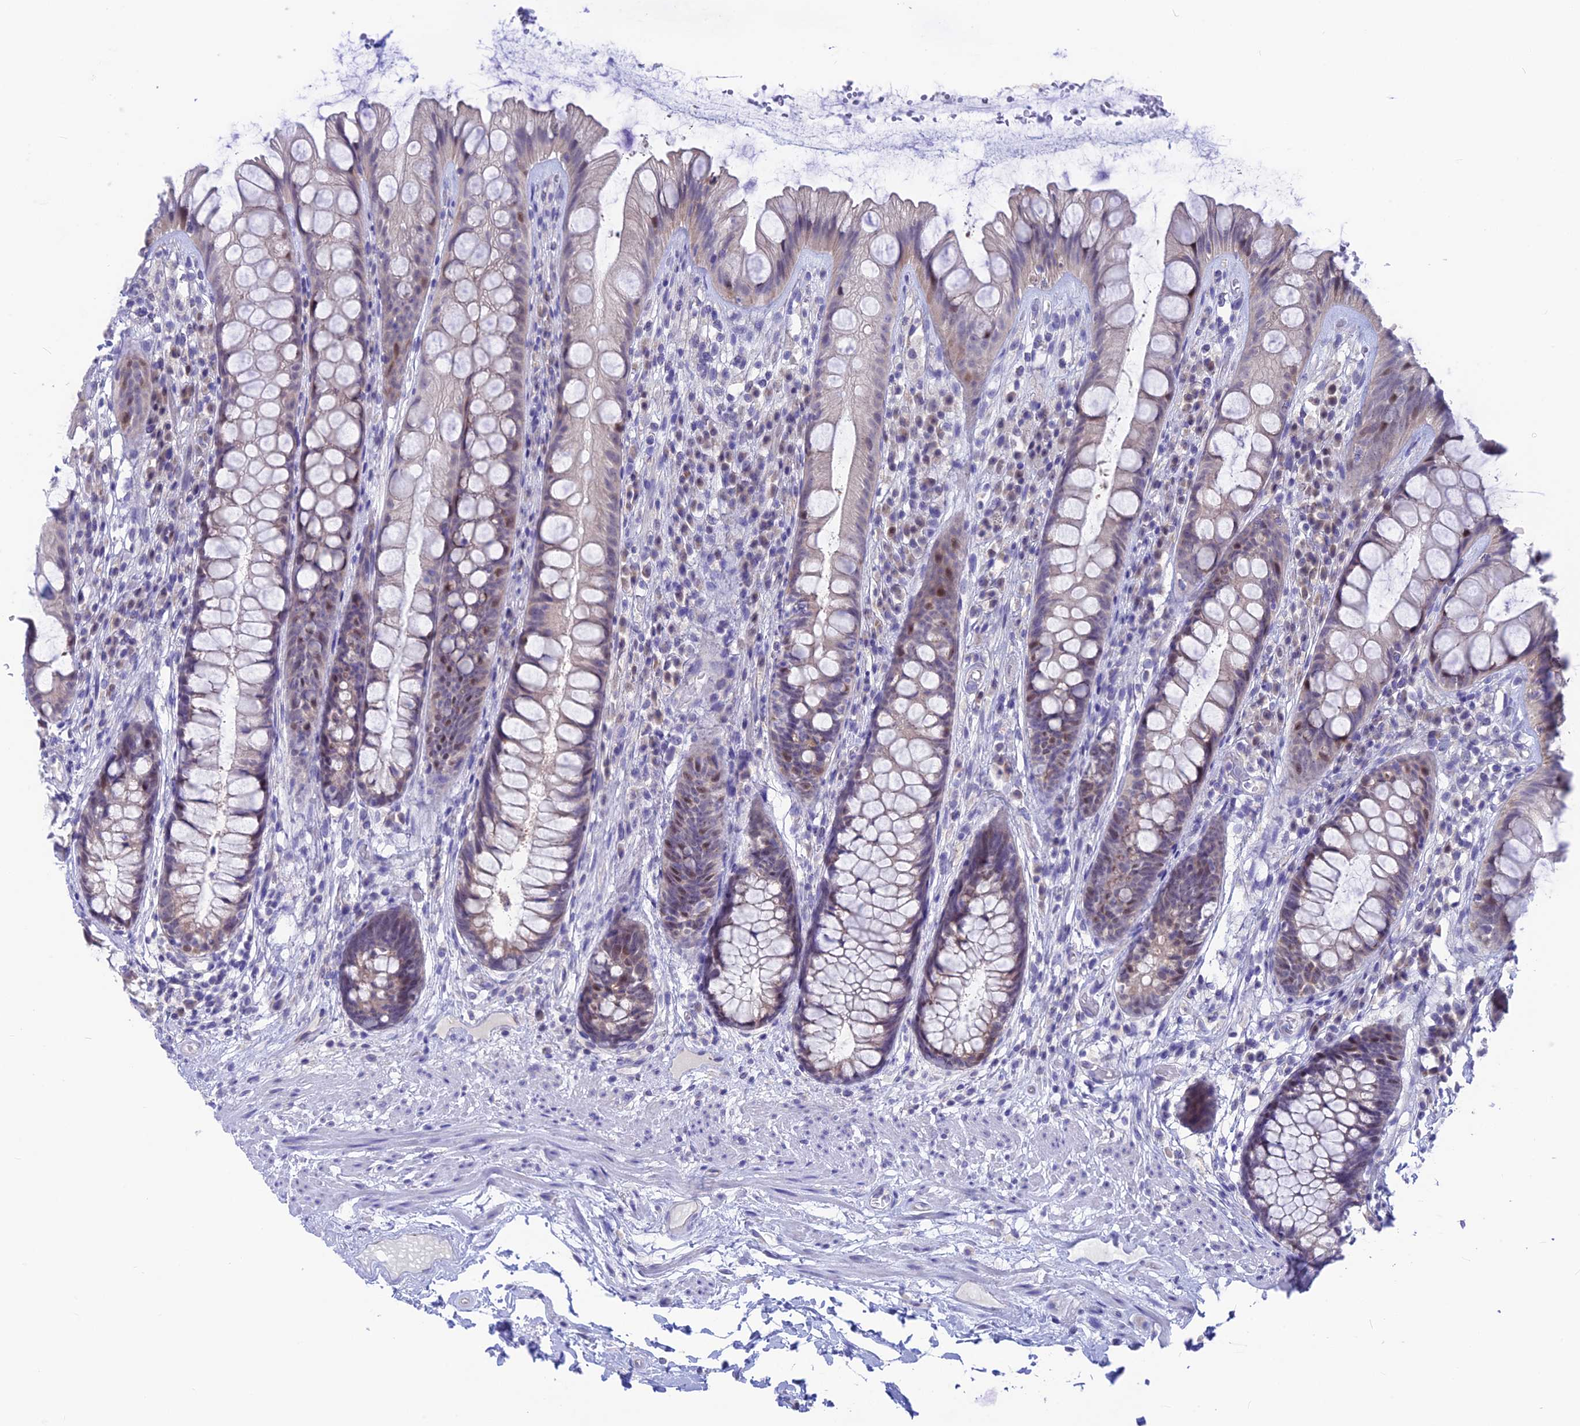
{"staining": {"intensity": "weak", "quantity": "<25%", "location": "nuclear"}, "tissue": "rectum", "cell_type": "Glandular cells", "image_type": "normal", "snomed": [{"axis": "morphology", "description": "Normal tissue, NOS"}, {"axis": "topography", "description": "Rectum"}], "caption": "Benign rectum was stained to show a protein in brown. There is no significant expression in glandular cells. (DAB IHC visualized using brightfield microscopy, high magnification).", "gene": "SNTN", "patient": {"sex": "male", "age": 74}}